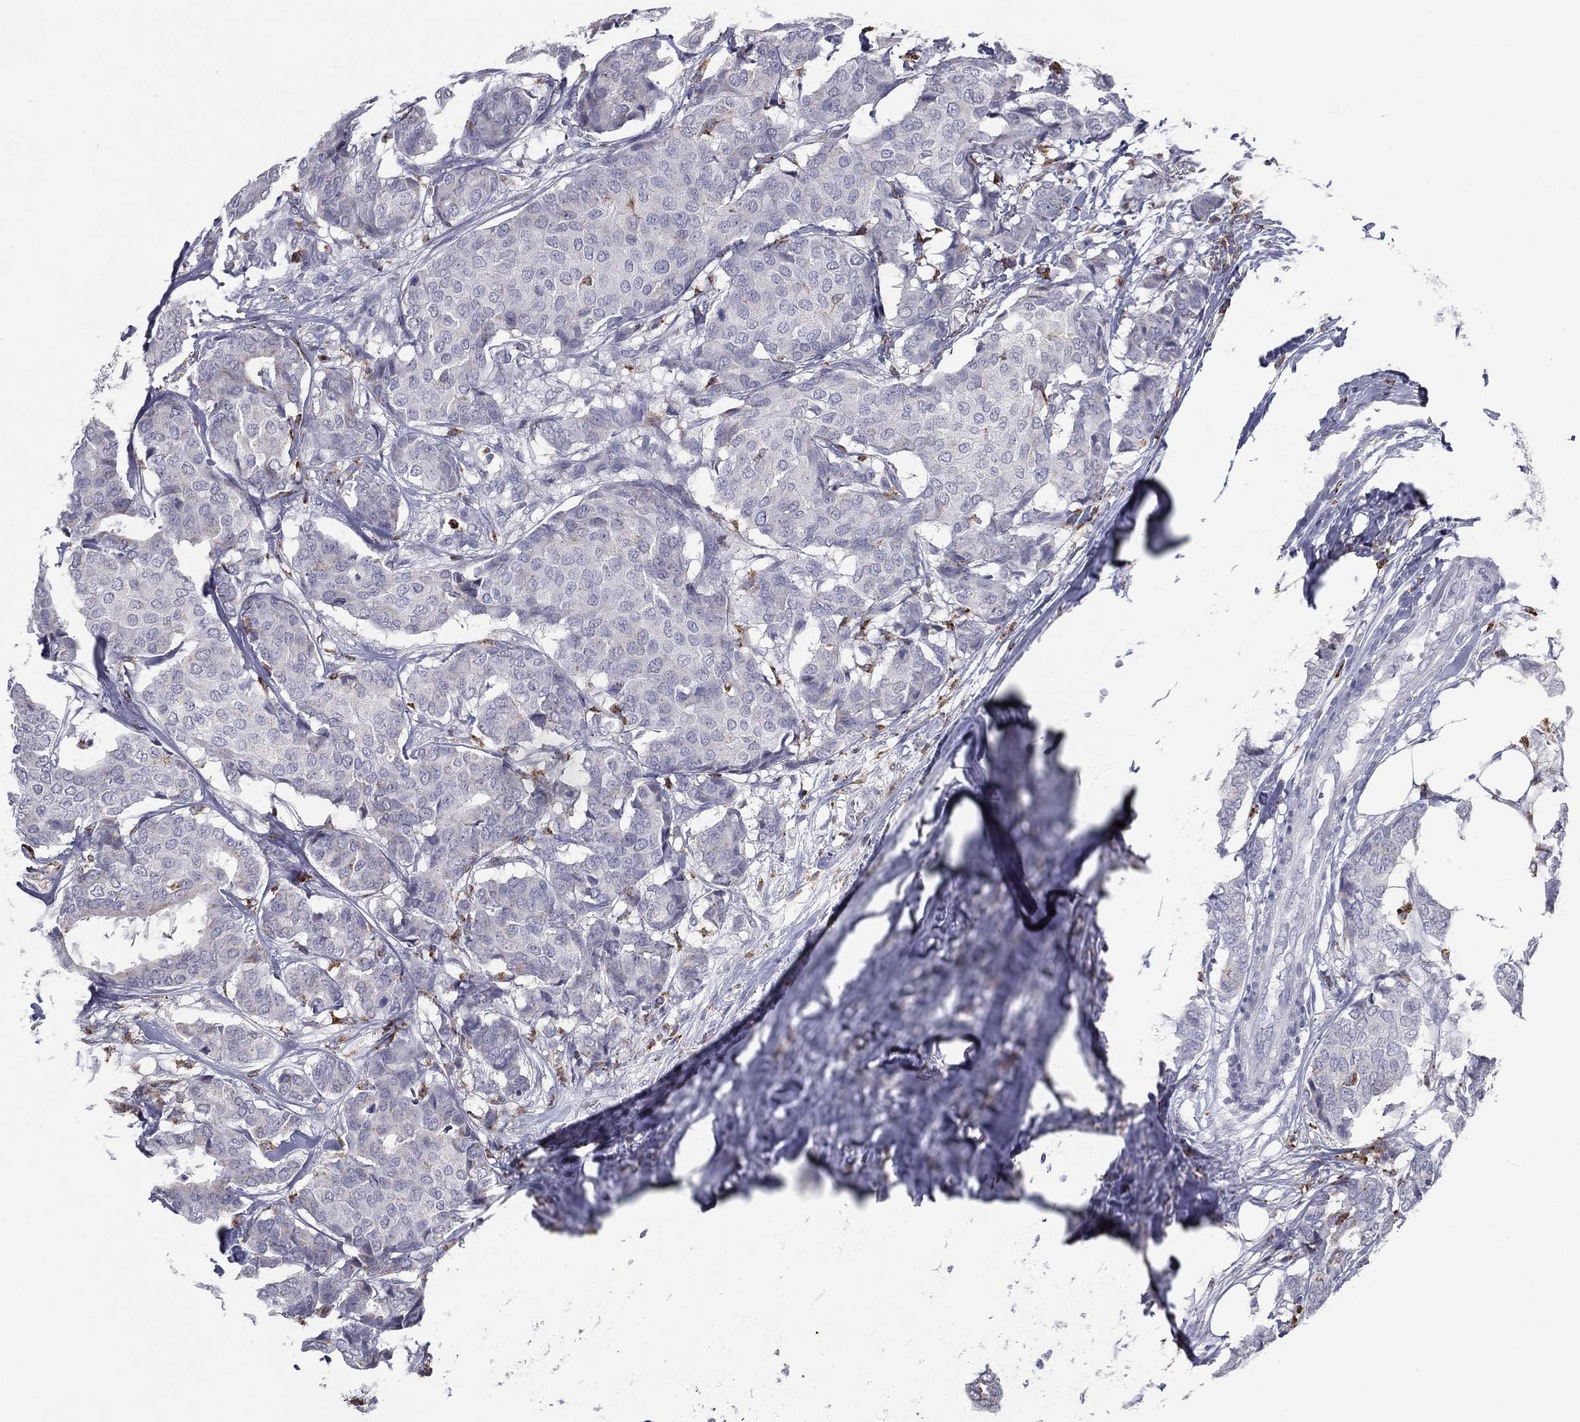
{"staining": {"intensity": "negative", "quantity": "none", "location": "none"}, "tissue": "breast cancer", "cell_type": "Tumor cells", "image_type": "cancer", "snomed": [{"axis": "morphology", "description": "Duct carcinoma"}, {"axis": "topography", "description": "Breast"}], "caption": "A photomicrograph of invasive ductal carcinoma (breast) stained for a protein demonstrates no brown staining in tumor cells.", "gene": "EVI2B", "patient": {"sex": "female", "age": 75}}